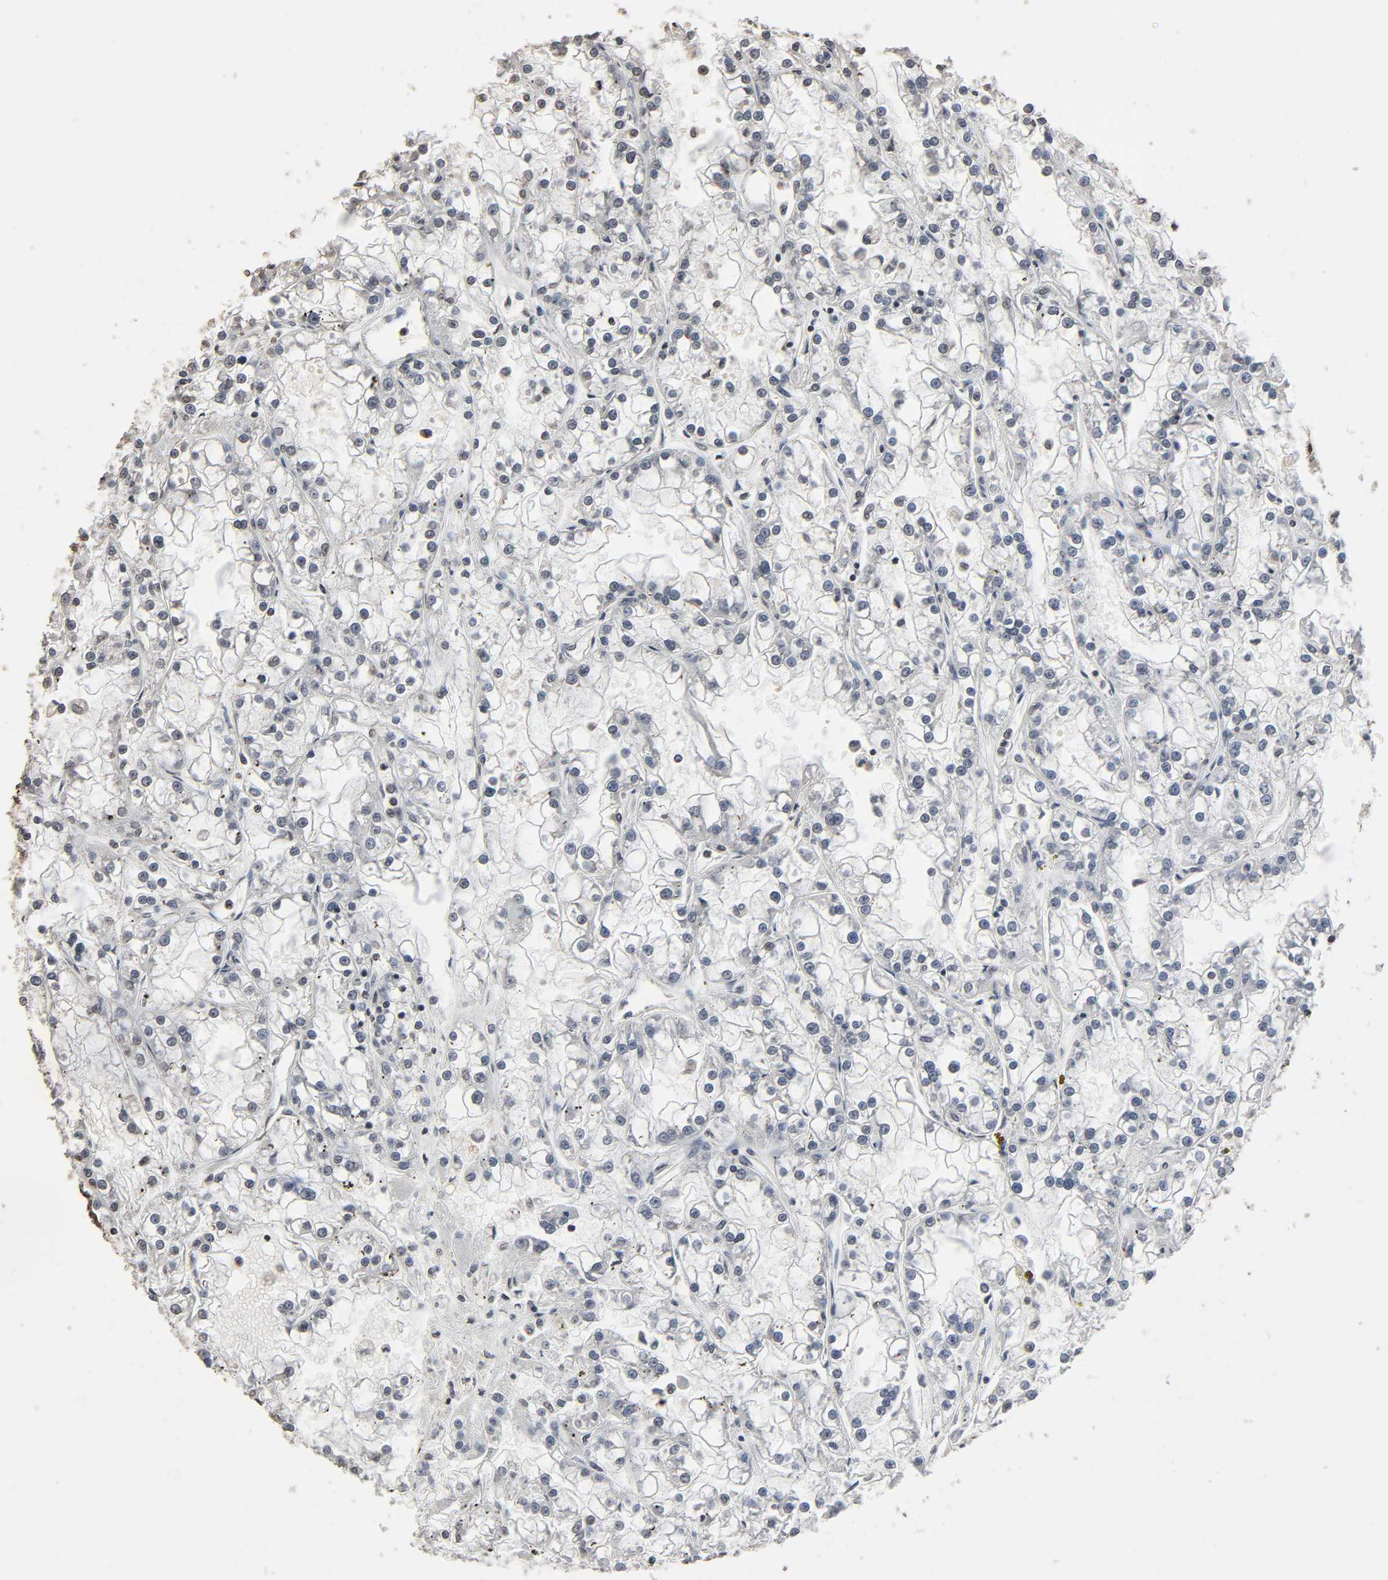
{"staining": {"intensity": "negative", "quantity": "none", "location": "none"}, "tissue": "renal cancer", "cell_type": "Tumor cells", "image_type": "cancer", "snomed": [{"axis": "morphology", "description": "Adenocarcinoma, NOS"}, {"axis": "topography", "description": "Kidney"}], "caption": "Histopathology image shows no significant protein expression in tumor cells of renal adenocarcinoma.", "gene": "STK4", "patient": {"sex": "female", "age": 52}}